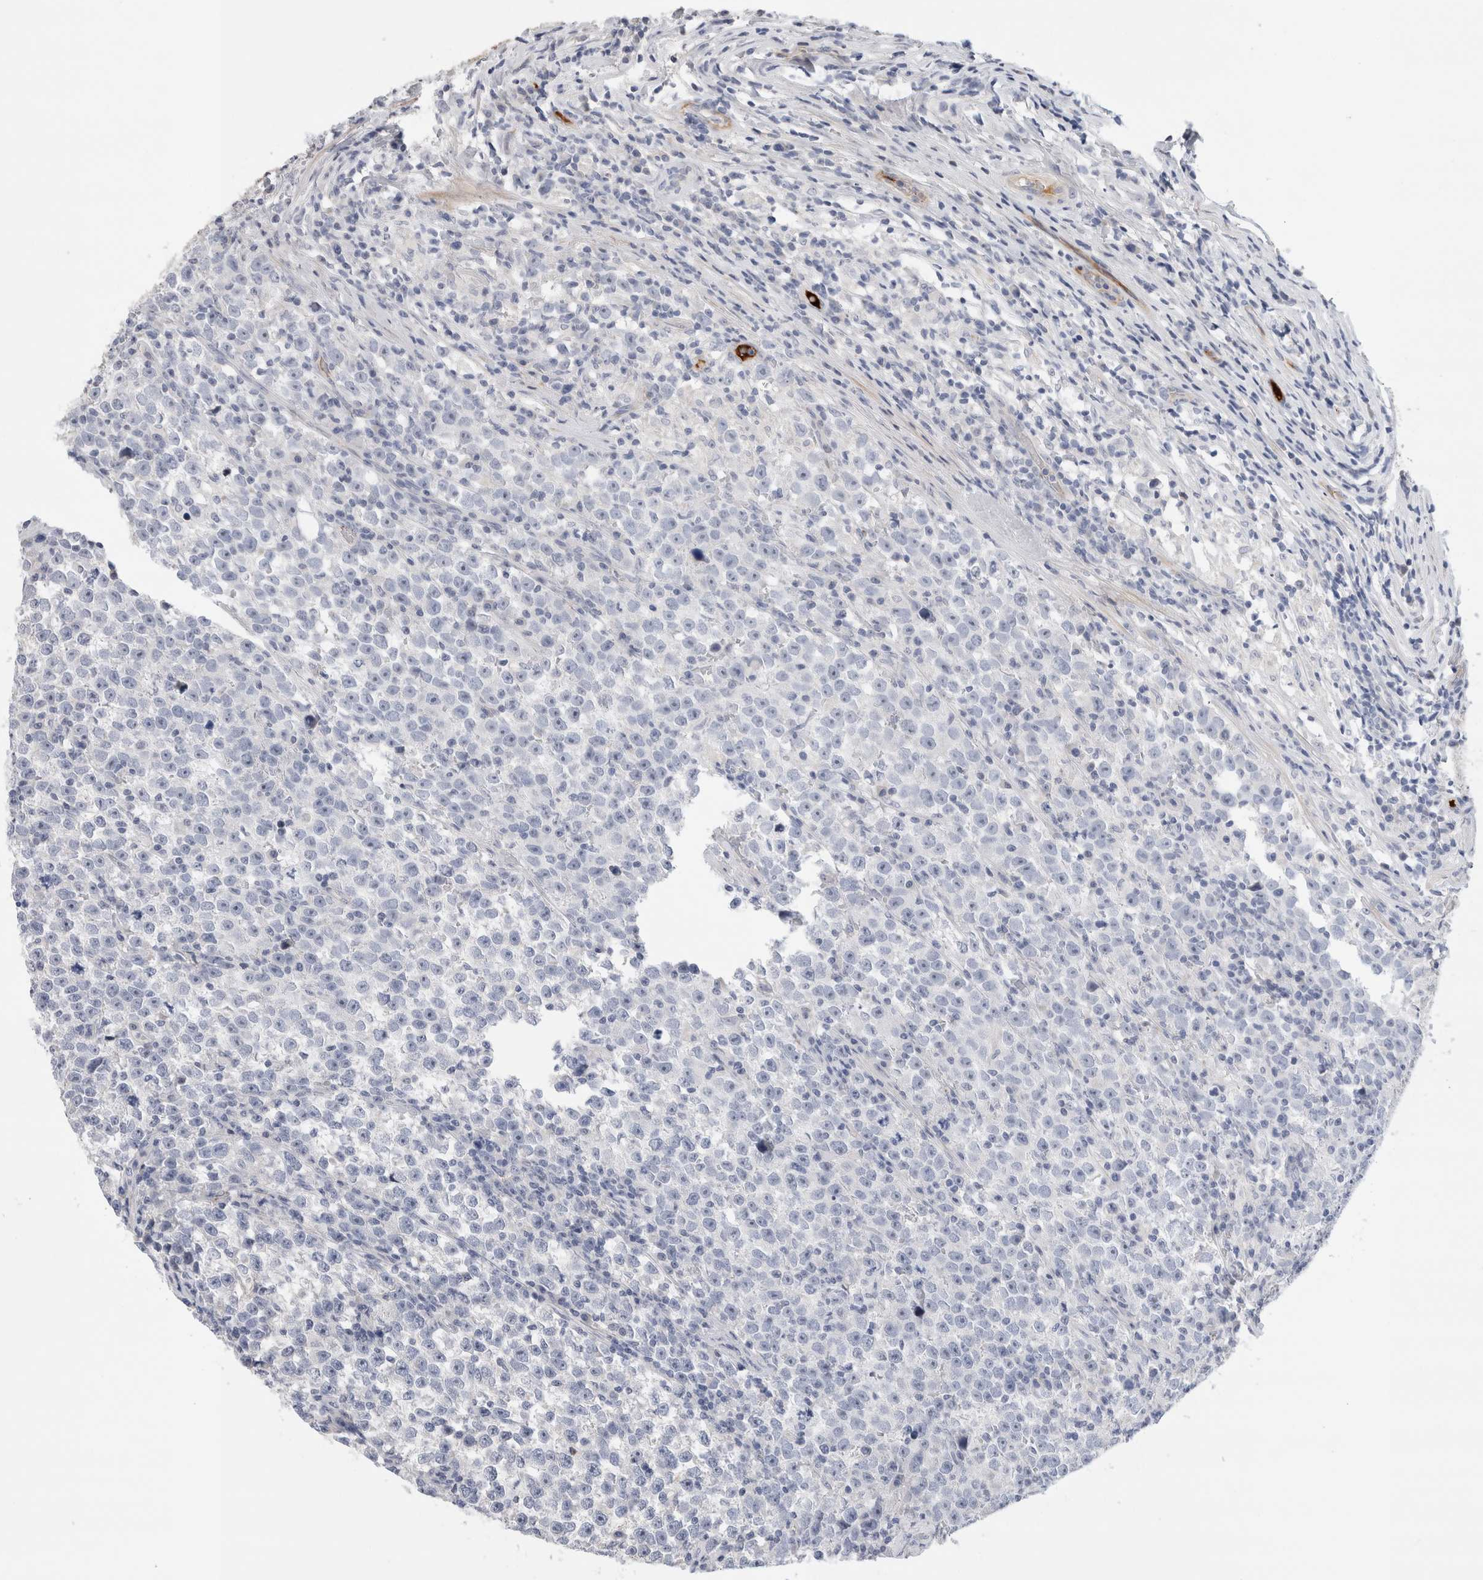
{"staining": {"intensity": "negative", "quantity": "none", "location": "none"}, "tissue": "testis cancer", "cell_type": "Tumor cells", "image_type": "cancer", "snomed": [{"axis": "morphology", "description": "Normal tissue, NOS"}, {"axis": "morphology", "description": "Seminoma, NOS"}, {"axis": "topography", "description": "Testis"}], "caption": "IHC photomicrograph of neoplastic tissue: testis cancer (seminoma) stained with DAB demonstrates no significant protein expression in tumor cells. (Immunohistochemistry (ihc), brightfield microscopy, high magnification).", "gene": "ECHDC2", "patient": {"sex": "male", "age": 43}}